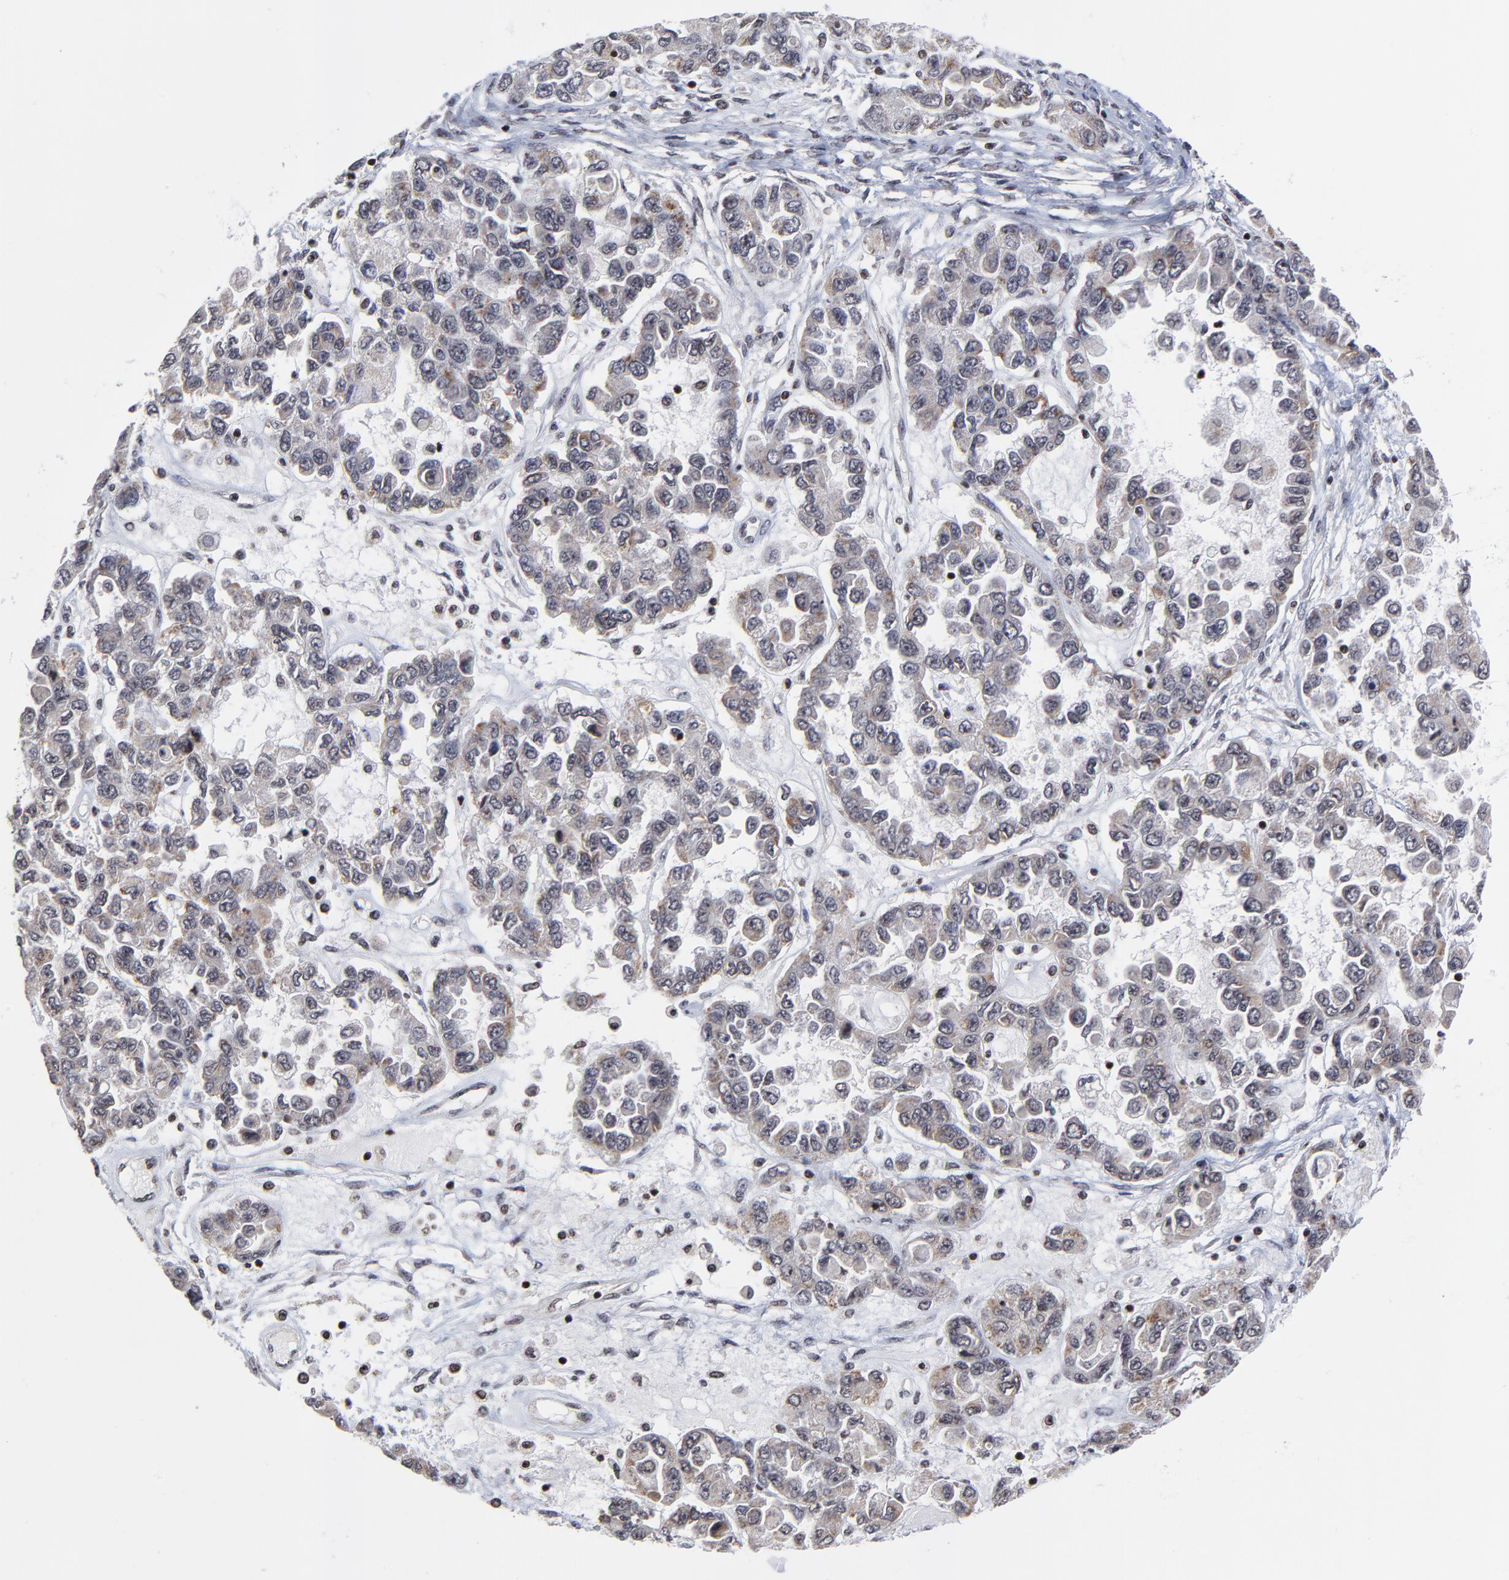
{"staining": {"intensity": "weak", "quantity": ">75%", "location": "cytoplasmic/membranous"}, "tissue": "ovarian cancer", "cell_type": "Tumor cells", "image_type": "cancer", "snomed": [{"axis": "morphology", "description": "Cystadenocarcinoma, serous, NOS"}, {"axis": "topography", "description": "Ovary"}], "caption": "IHC photomicrograph of human serous cystadenocarcinoma (ovarian) stained for a protein (brown), which displays low levels of weak cytoplasmic/membranous staining in about >75% of tumor cells.", "gene": "ZNF777", "patient": {"sex": "female", "age": 84}}